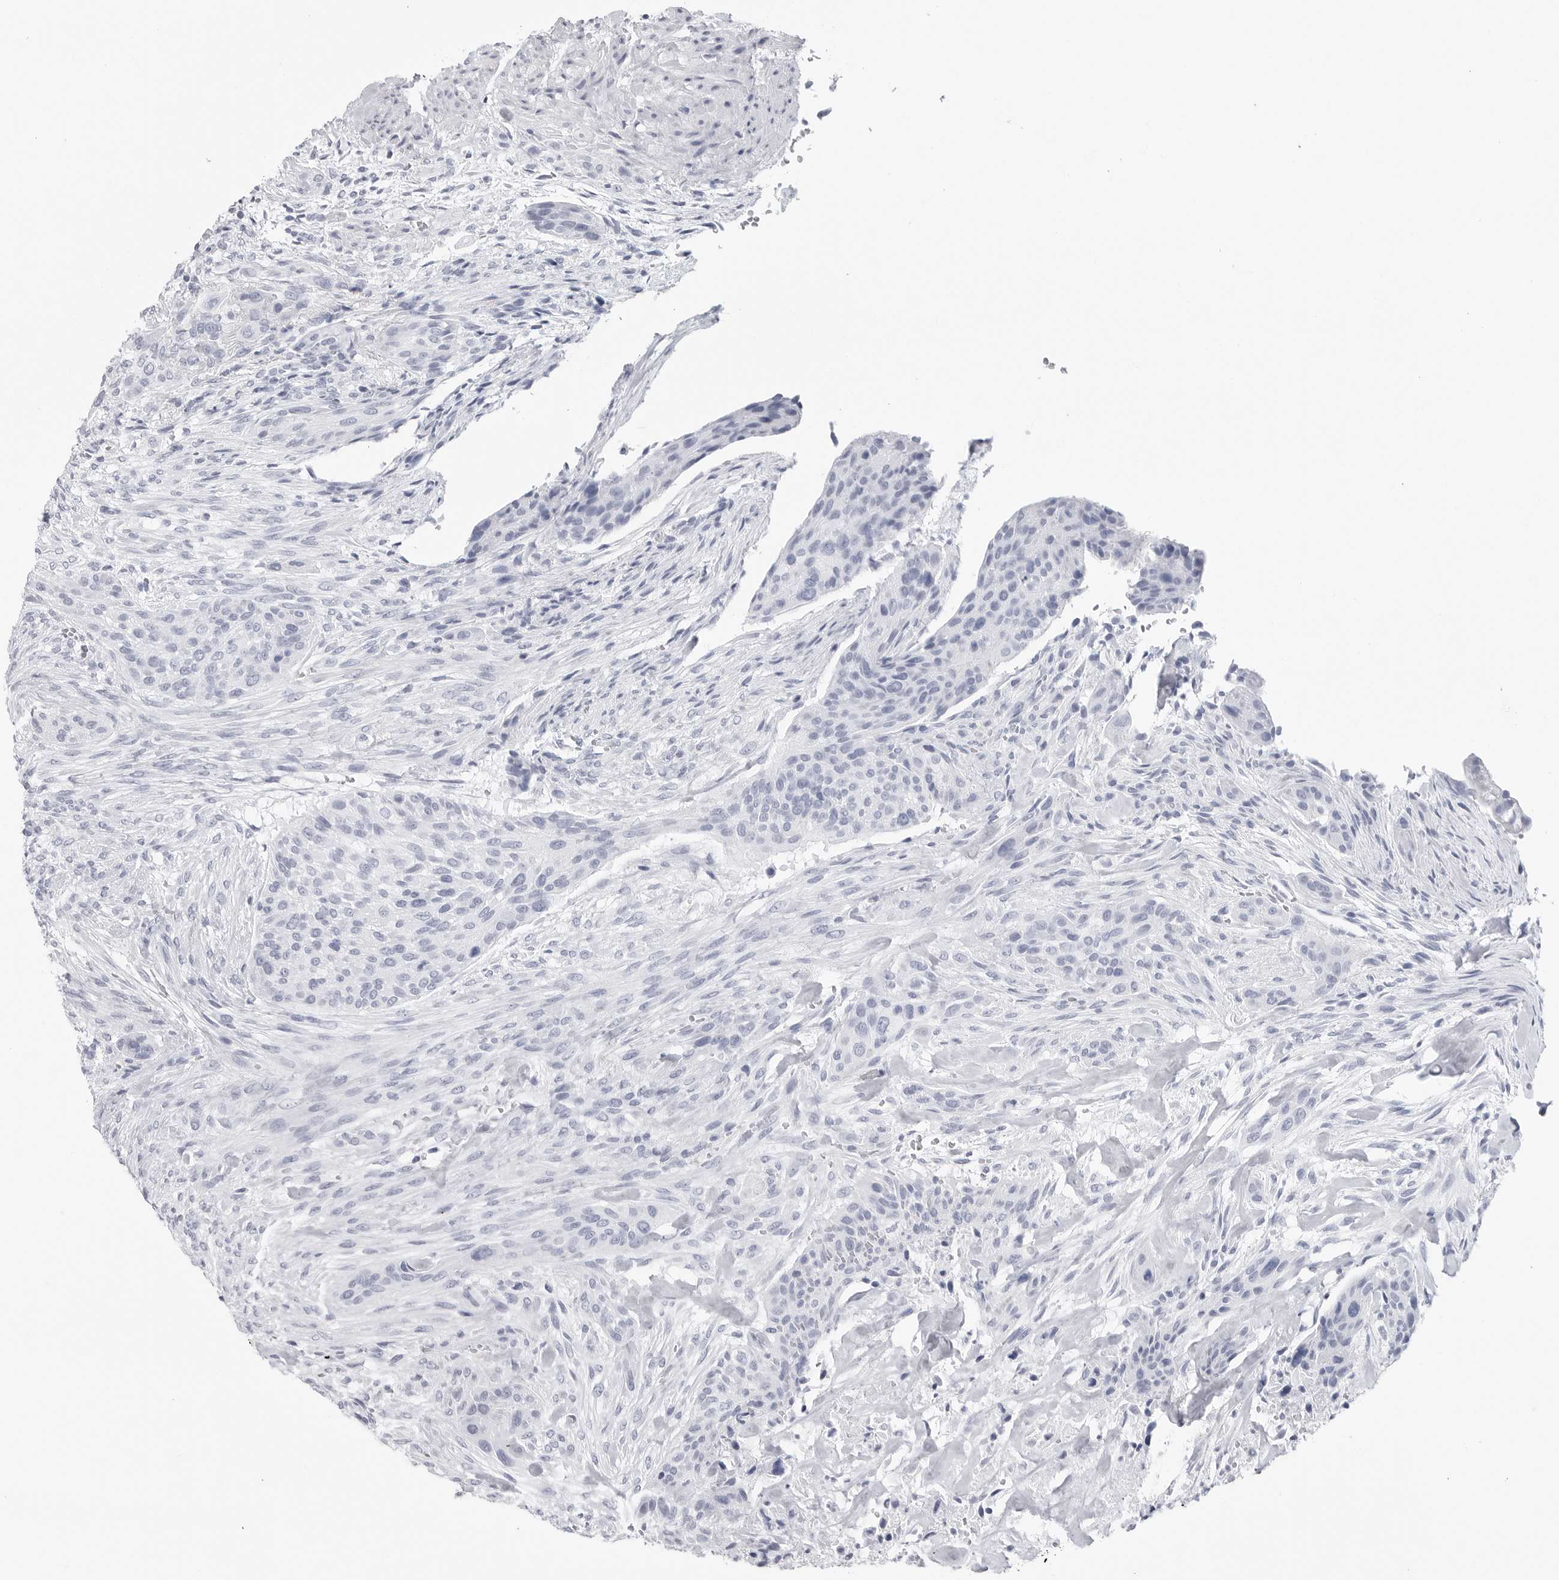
{"staining": {"intensity": "negative", "quantity": "none", "location": "none"}, "tissue": "urothelial cancer", "cell_type": "Tumor cells", "image_type": "cancer", "snomed": [{"axis": "morphology", "description": "Urothelial carcinoma, High grade"}, {"axis": "topography", "description": "Urinary bladder"}], "caption": "Immunohistochemistry (IHC) photomicrograph of neoplastic tissue: human urothelial cancer stained with DAB (3,3'-diaminobenzidine) shows no significant protein staining in tumor cells. (IHC, brightfield microscopy, high magnification).", "gene": "CSH1", "patient": {"sex": "male", "age": 35}}